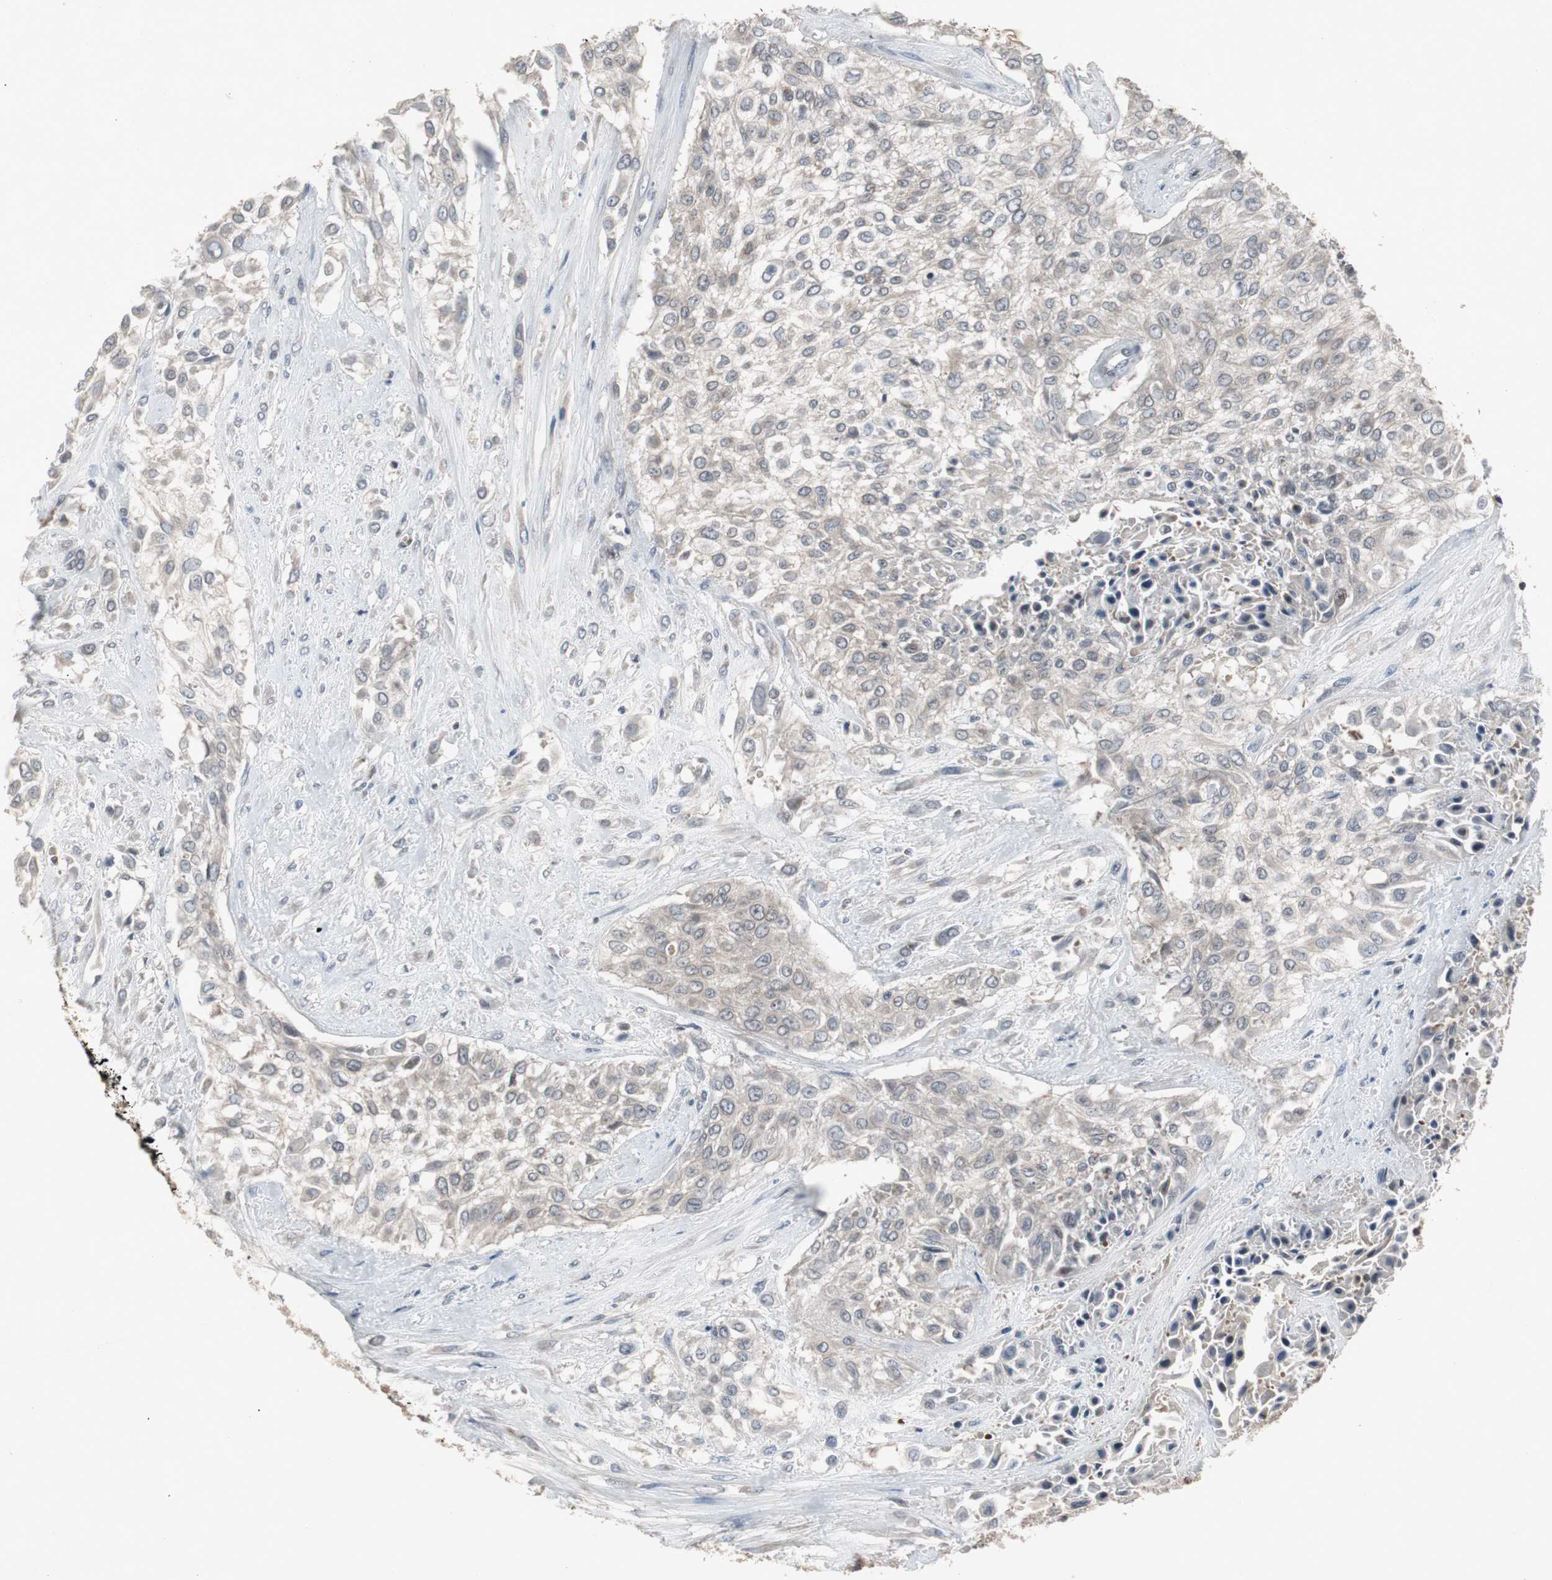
{"staining": {"intensity": "negative", "quantity": "none", "location": "none"}, "tissue": "urothelial cancer", "cell_type": "Tumor cells", "image_type": "cancer", "snomed": [{"axis": "morphology", "description": "Urothelial carcinoma, High grade"}, {"axis": "topography", "description": "Urinary bladder"}], "caption": "There is no significant expression in tumor cells of urothelial cancer.", "gene": "ZNF396", "patient": {"sex": "male", "age": 57}}